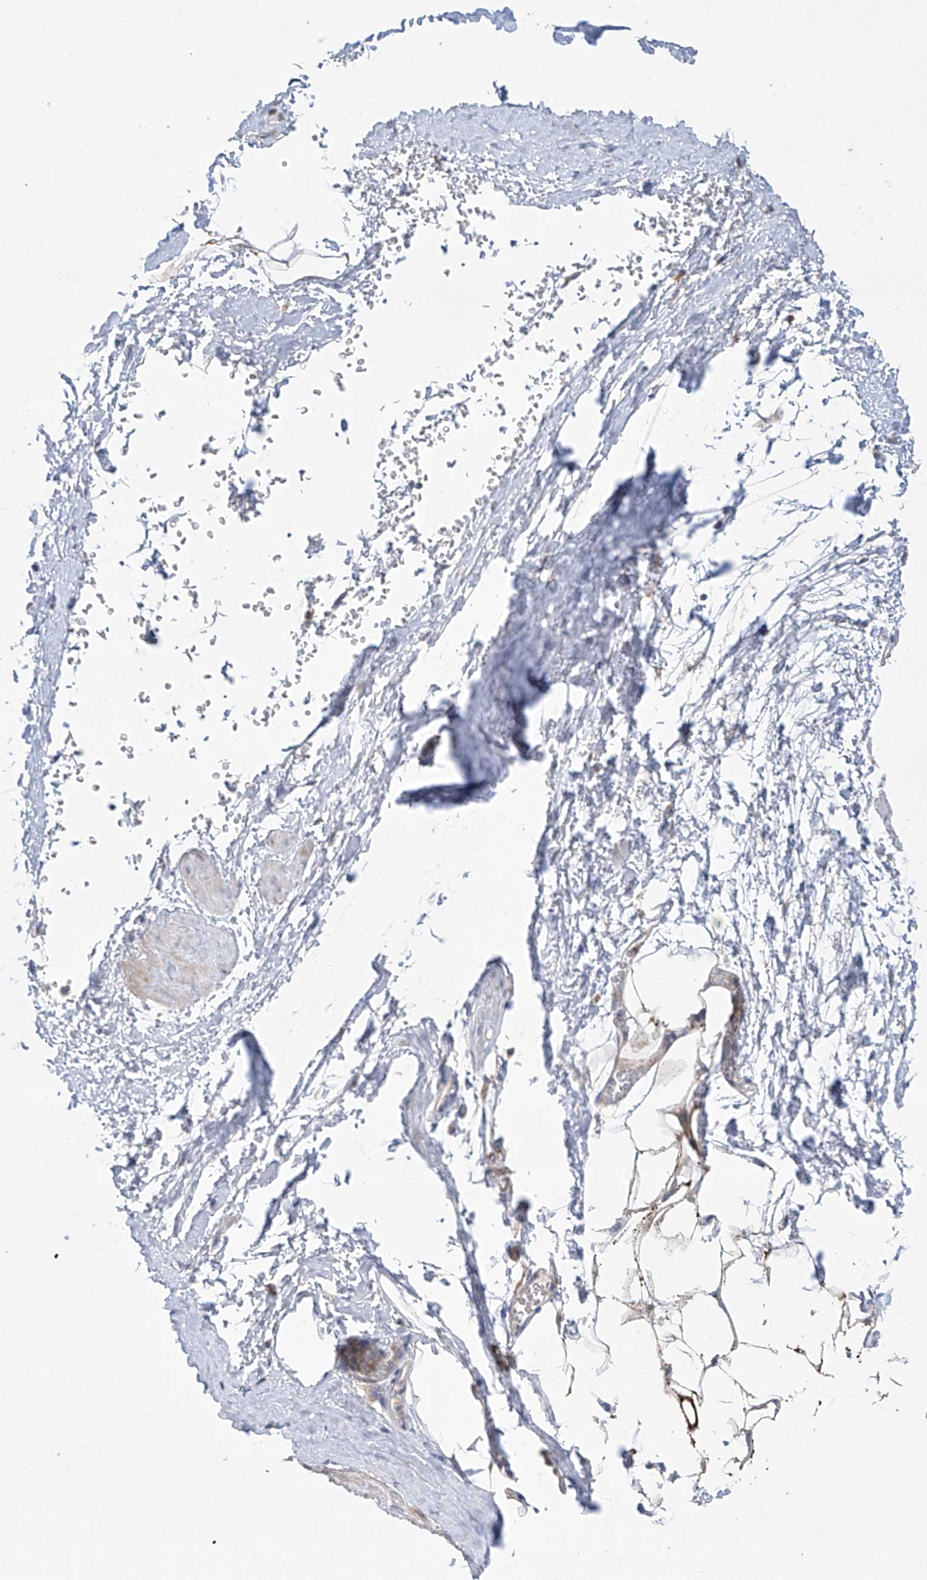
{"staining": {"intensity": "weak", "quantity": "25%-75%", "location": "cytoplasmic/membranous"}, "tissue": "adipose tissue", "cell_type": "Adipocytes", "image_type": "normal", "snomed": [{"axis": "morphology", "description": "Normal tissue, NOS"}, {"axis": "morphology", "description": "Adenocarcinoma, Low grade"}, {"axis": "topography", "description": "Prostate"}, {"axis": "topography", "description": "Peripheral nerve tissue"}], "caption": "The micrograph reveals staining of normal adipose tissue, revealing weak cytoplasmic/membranous protein expression (brown color) within adipocytes.", "gene": "KLC4", "patient": {"sex": "male", "age": 63}}